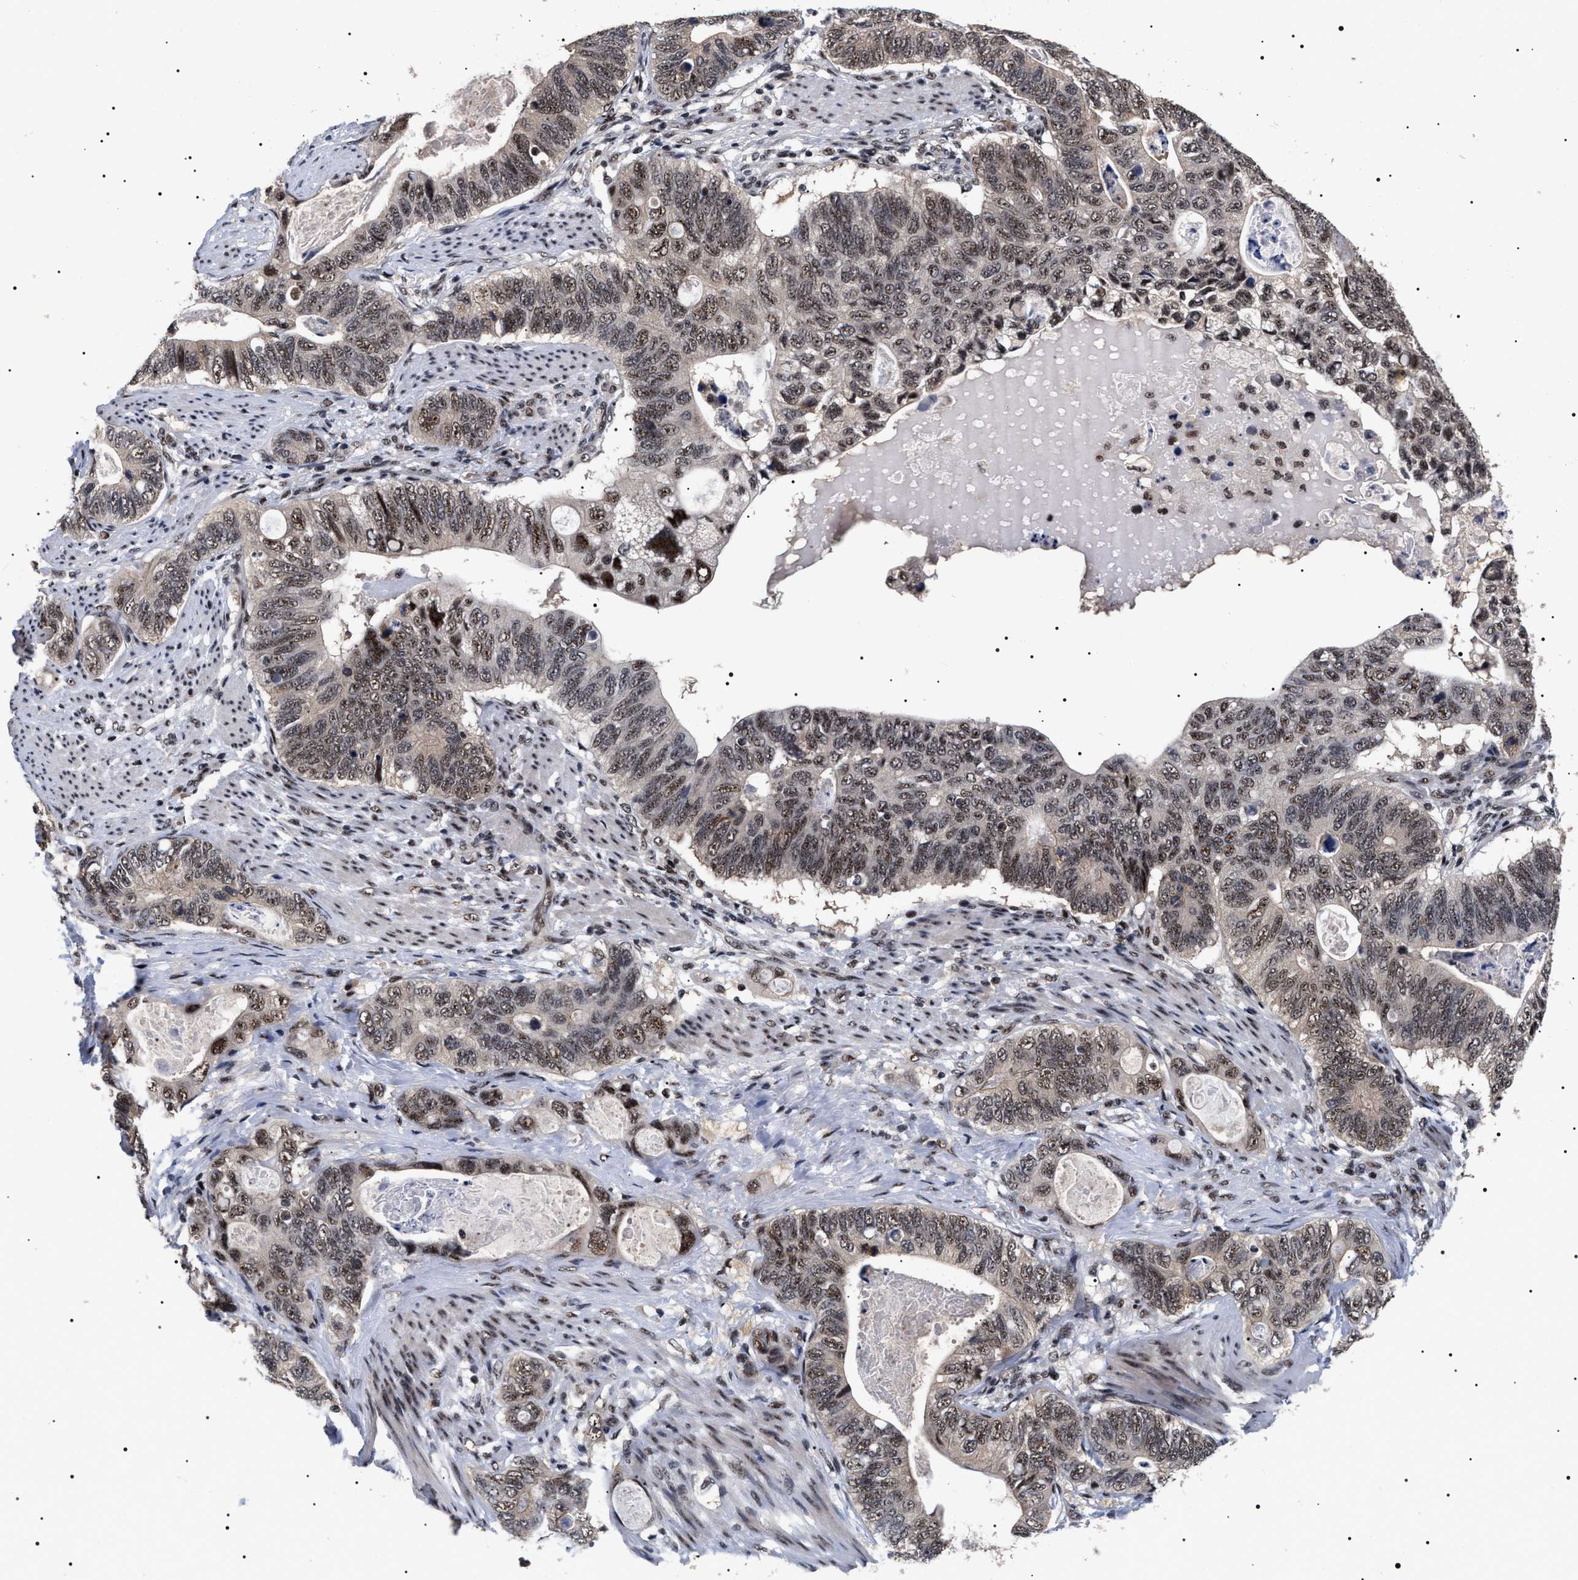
{"staining": {"intensity": "moderate", "quantity": ">75%", "location": "nuclear"}, "tissue": "stomach cancer", "cell_type": "Tumor cells", "image_type": "cancer", "snomed": [{"axis": "morphology", "description": "Normal tissue, NOS"}, {"axis": "morphology", "description": "Adenocarcinoma, NOS"}, {"axis": "topography", "description": "Stomach"}], "caption": "Immunohistochemistry staining of stomach cancer, which exhibits medium levels of moderate nuclear positivity in about >75% of tumor cells indicating moderate nuclear protein expression. The staining was performed using DAB (3,3'-diaminobenzidine) (brown) for protein detection and nuclei were counterstained in hematoxylin (blue).", "gene": "CAAP1", "patient": {"sex": "female", "age": 89}}